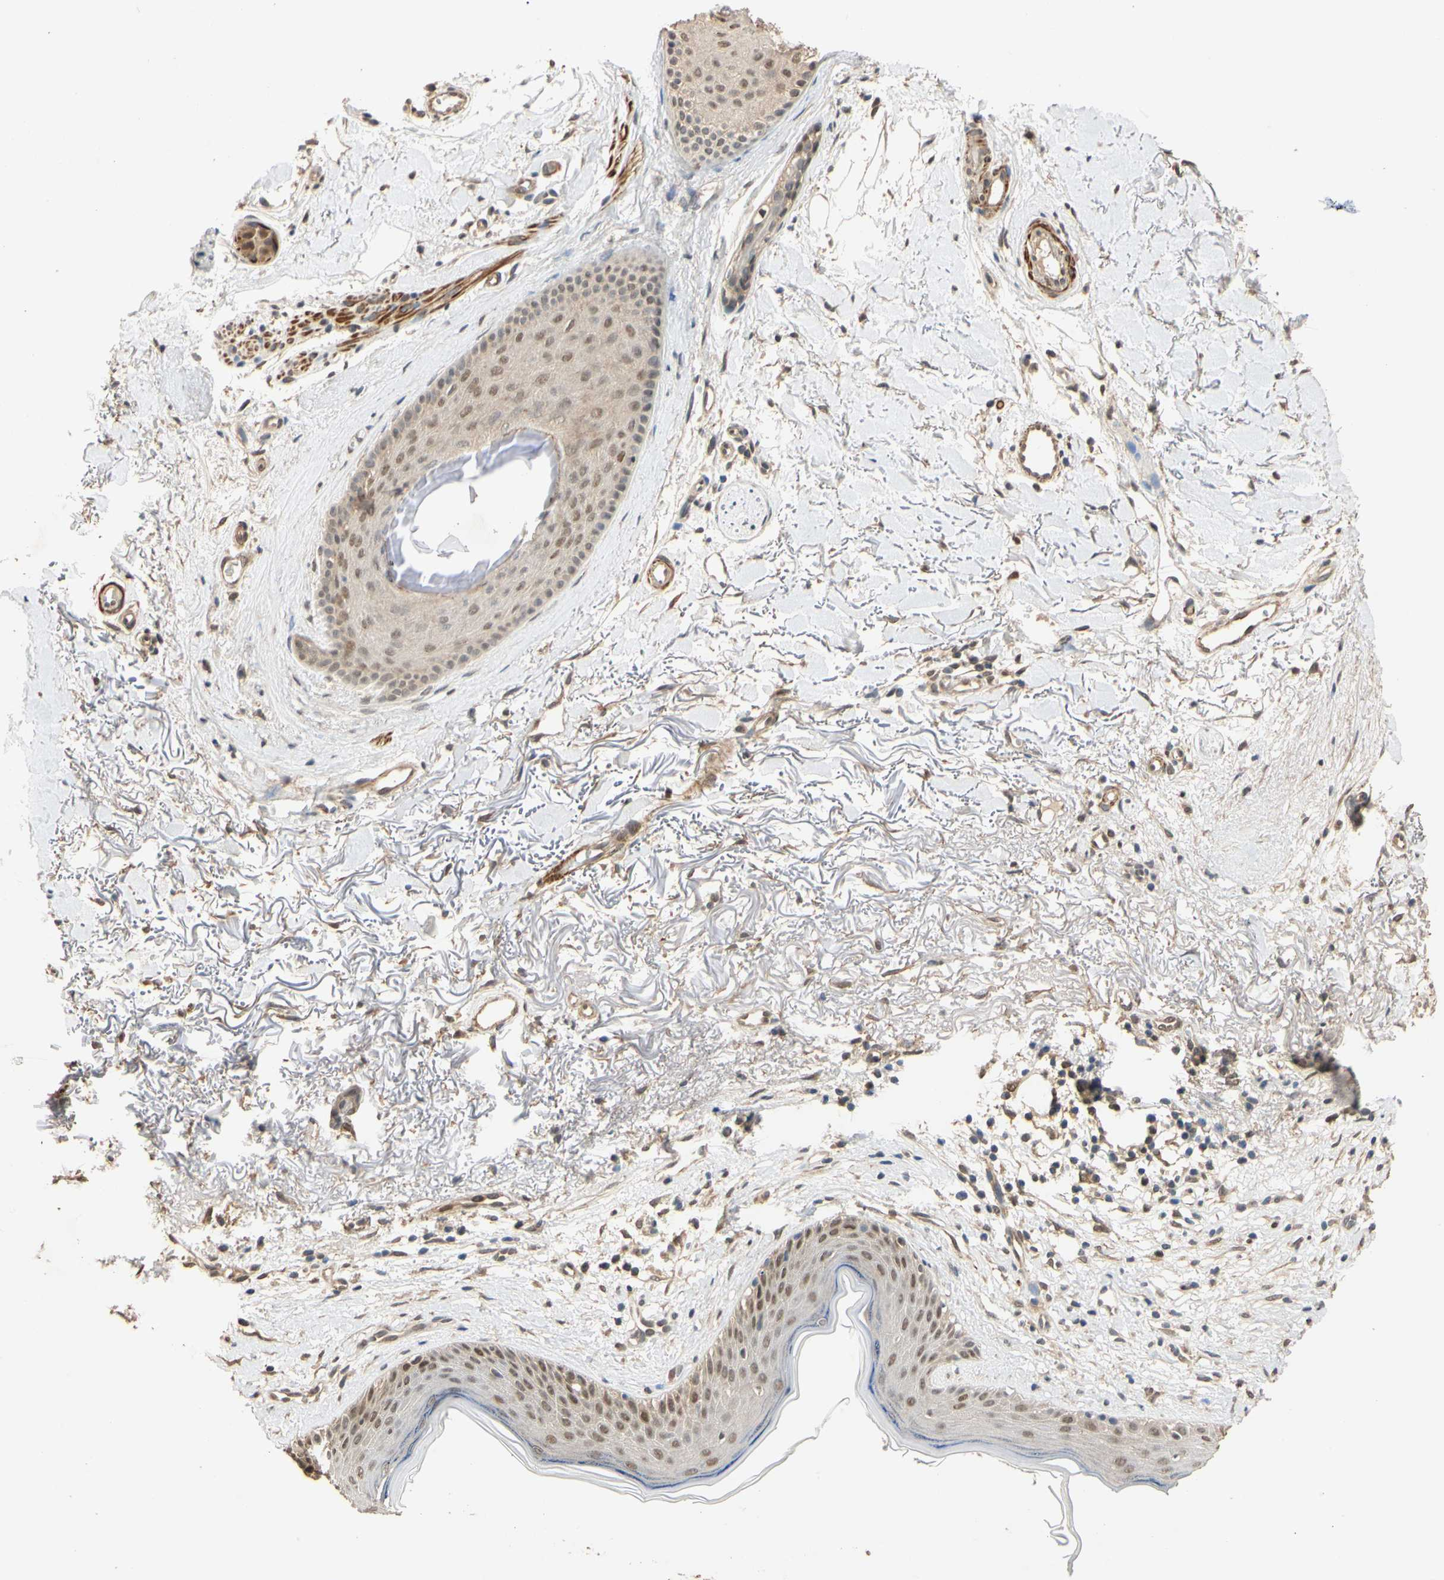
{"staining": {"intensity": "moderate", "quantity": ">75%", "location": "nuclear"}, "tissue": "skin cancer", "cell_type": "Tumor cells", "image_type": "cancer", "snomed": [{"axis": "morphology", "description": "Normal tissue, NOS"}, {"axis": "morphology", "description": "Basal cell carcinoma"}, {"axis": "topography", "description": "Skin"}], "caption": "Brown immunohistochemical staining in human skin cancer (basal cell carcinoma) displays moderate nuclear positivity in approximately >75% of tumor cells. The protein of interest is stained brown, and the nuclei are stained in blue (DAB (3,3'-diaminobenzidine) IHC with brightfield microscopy, high magnification).", "gene": "QSER1", "patient": {"sex": "female", "age": 70}}